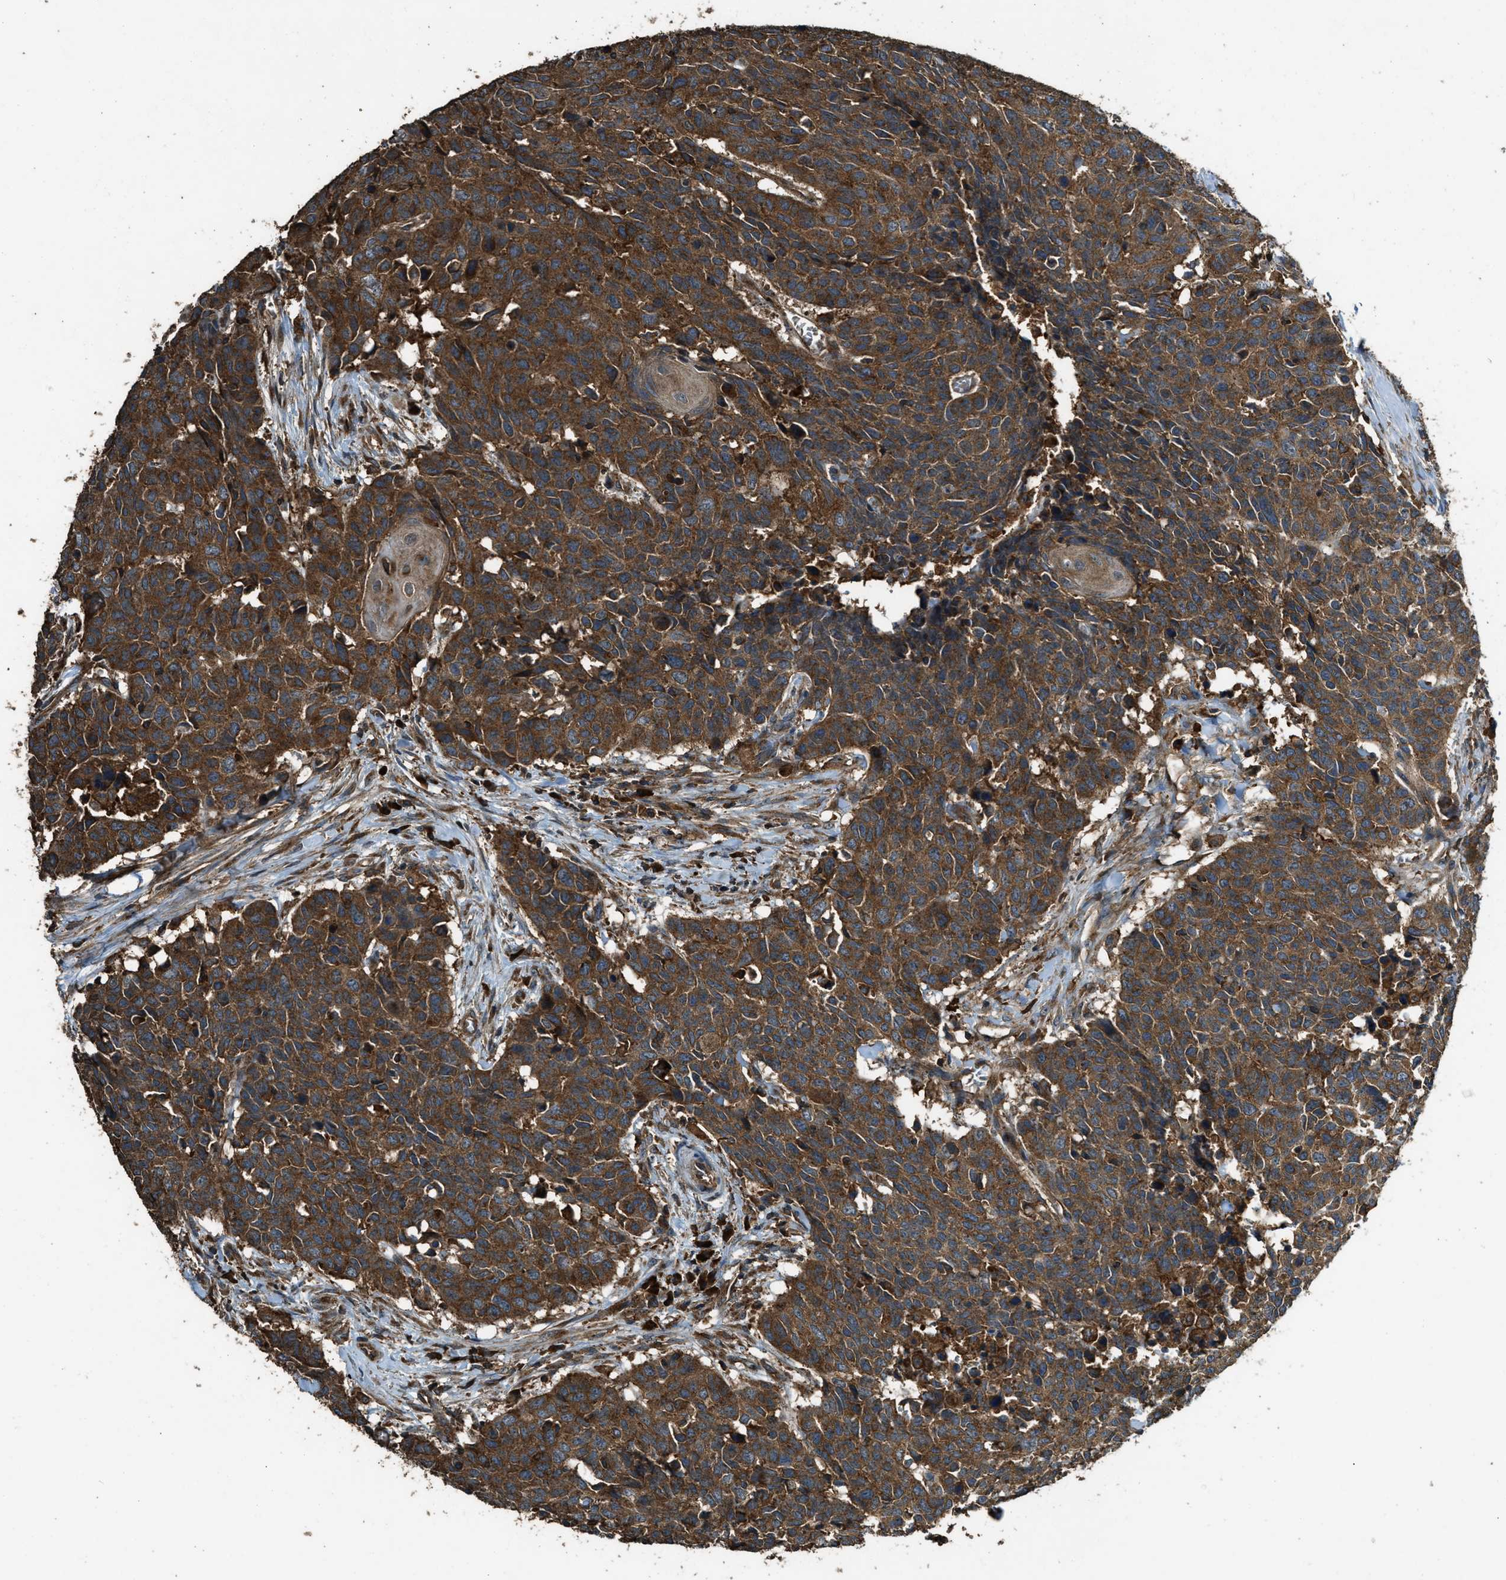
{"staining": {"intensity": "strong", "quantity": ">75%", "location": "cytoplasmic/membranous"}, "tissue": "head and neck cancer", "cell_type": "Tumor cells", "image_type": "cancer", "snomed": [{"axis": "morphology", "description": "Squamous cell carcinoma, NOS"}, {"axis": "topography", "description": "Head-Neck"}], "caption": "The image reveals staining of head and neck cancer, revealing strong cytoplasmic/membranous protein positivity (brown color) within tumor cells.", "gene": "MAP3K8", "patient": {"sex": "male", "age": 66}}